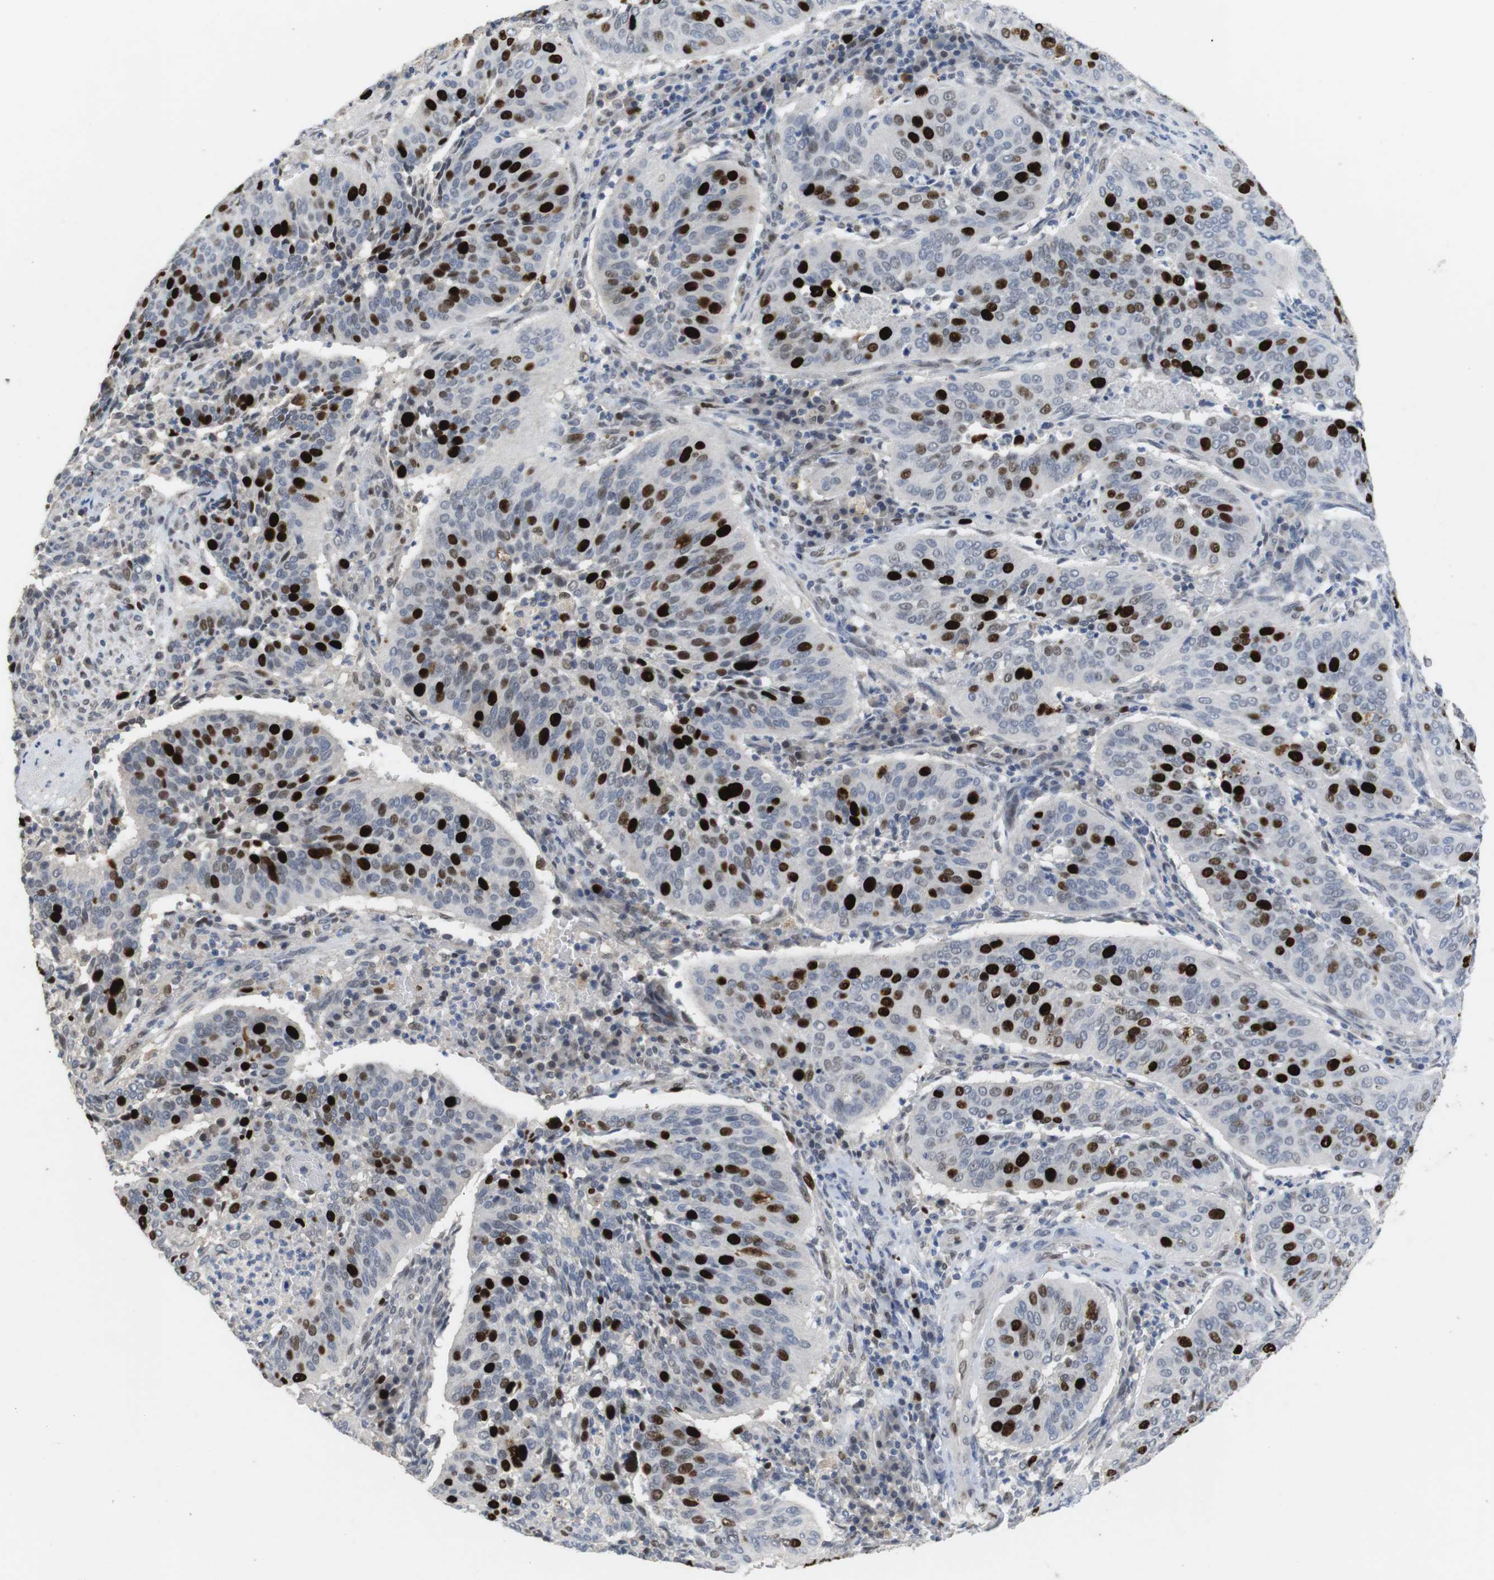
{"staining": {"intensity": "strong", "quantity": "25%-75%", "location": "nuclear"}, "tissue": "cervical cancer", "cell_type": "Tumor cells", "image_type": "cancer", "snomed": [{"axis": "morphology", "description": "Normal tissue, NOS"}, {"axis": "morphology", "description": "Squamous cell carcinoma, NOS"}, {"axis": "topography", "description": "Cervix"}], "caption": "Immunohistochemical staining of human cervical cancer shows strong nuclear protein staining in about 25%-75% of tumor cells. The staining was performed using DAB to visualize the protein expression in brown, while the nuclei were stained in blue with hematoxylin (Magnification: 20x).", "gene": "KPNA2", "patient": {"sex": "female", "age": 39}}